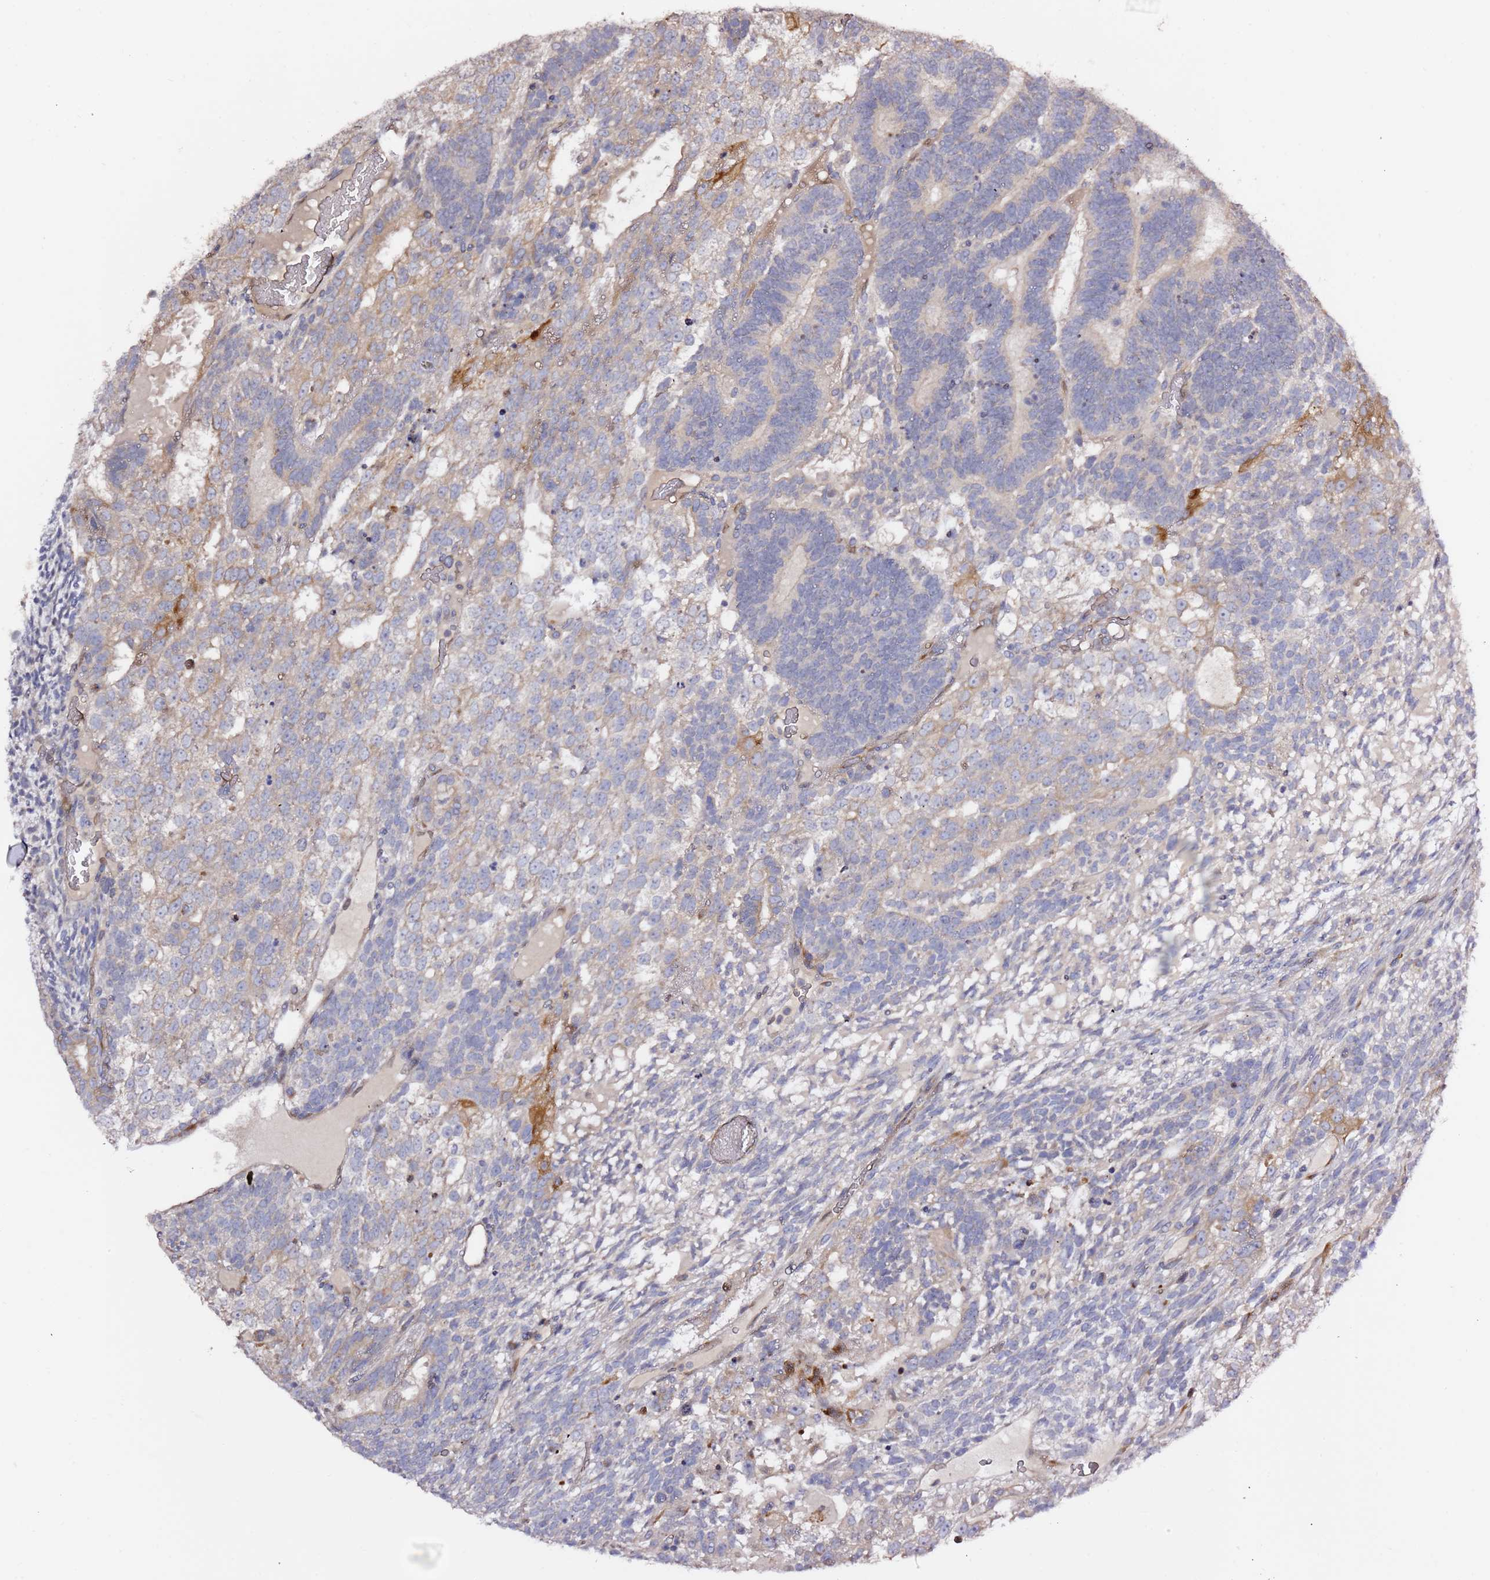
{"staining": {"intensity": "negative", "quantity": "none", "location": "none"}, "tissue": "testis cancer", "cell_type": "Tumor cells", "image_type": "cancer", "snomed": [{"axis": "morphology", "description": "Carcinoma, Embryonal, NOS"}, {"axis": "topography", "description": "Testis"}], "caption": "Immunohistochemistry (IHC) of testis cancer reveals no positivity in tumor cells. (Brightfield microscopy of DAB immunohistochemistry at high magnification).", "gene": "HSD17B7", "patient": {"sex": "male", "age": 23}}